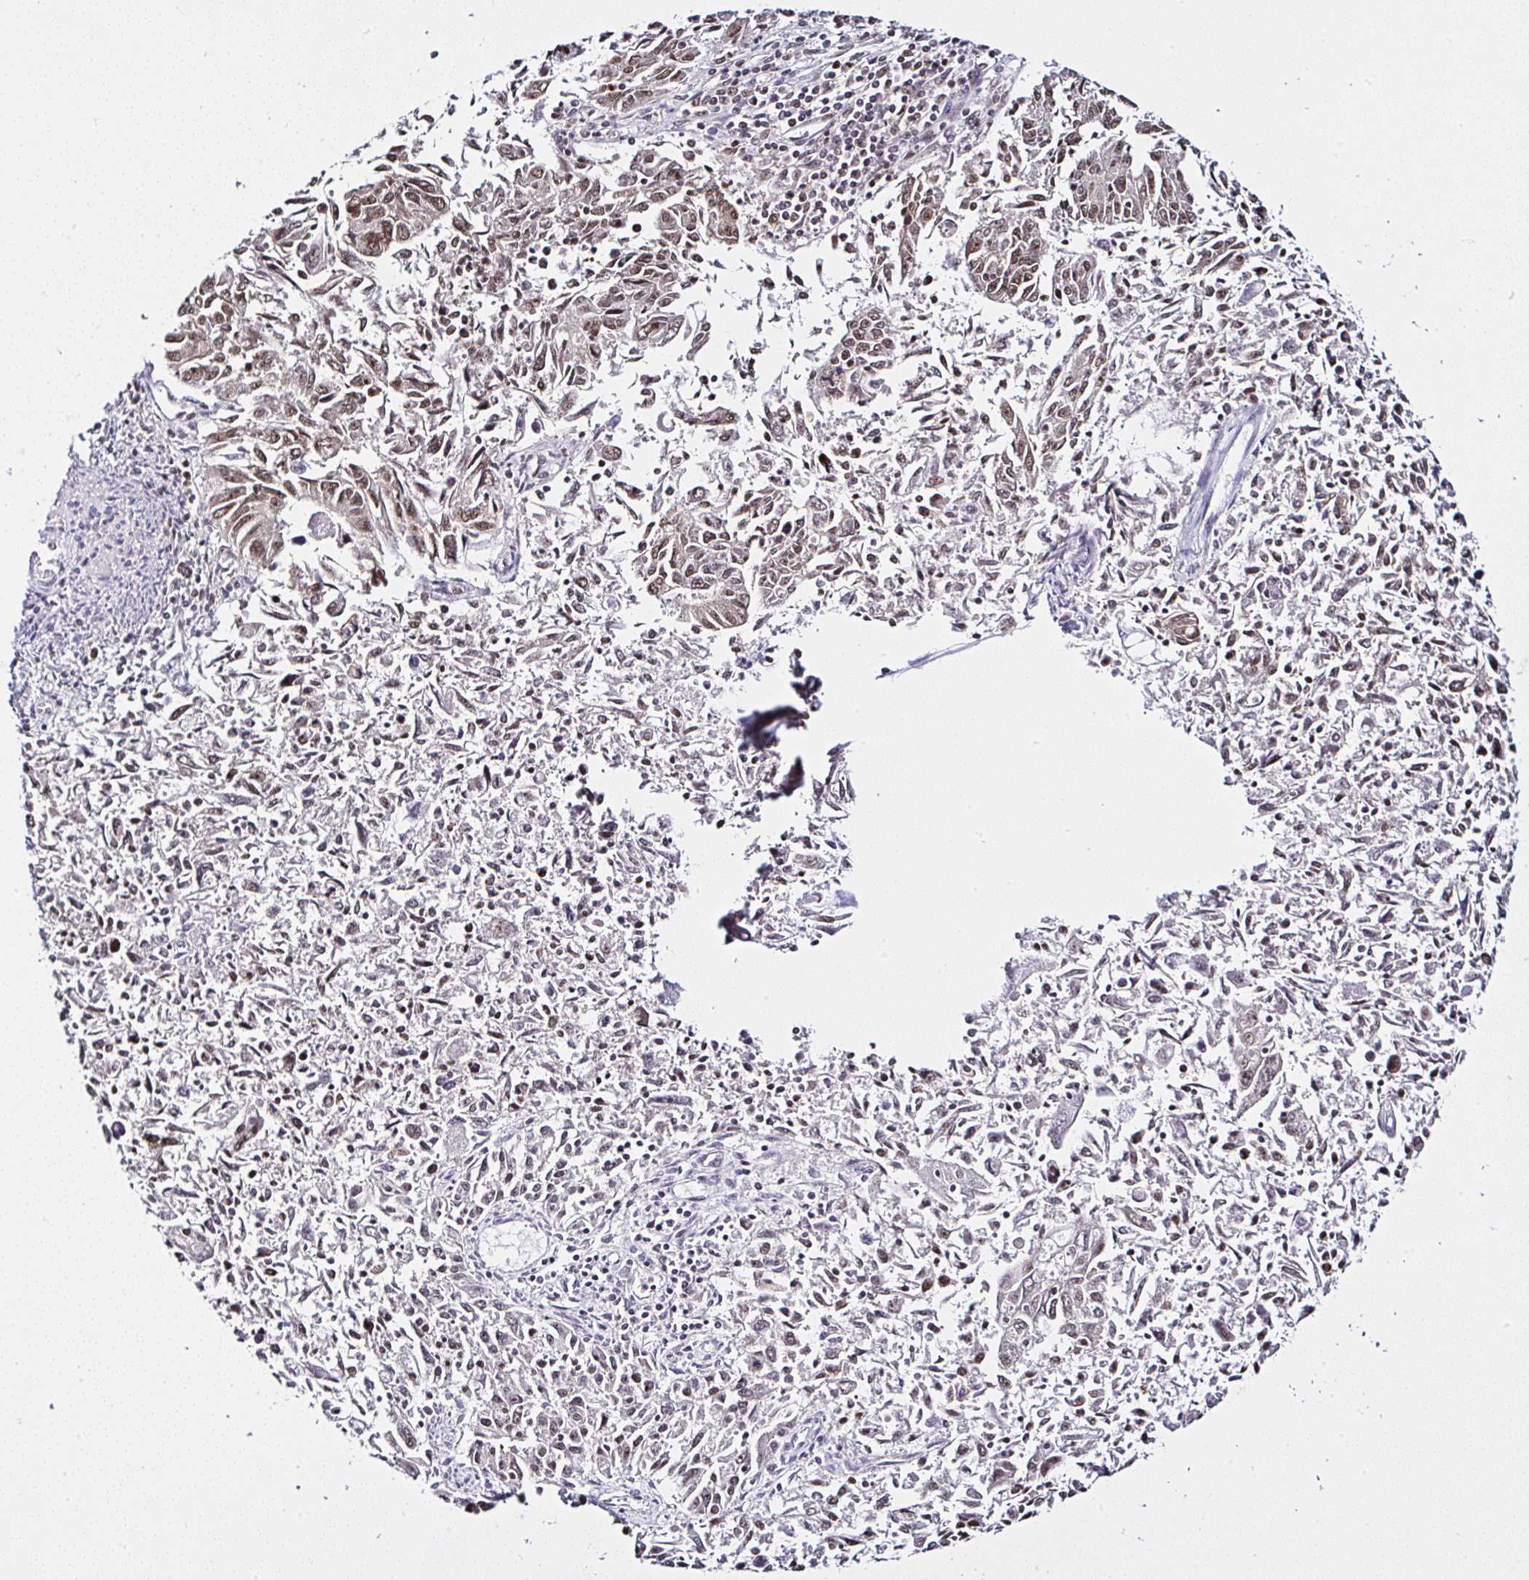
{"staining": {"intensity": "moderate", "quantity": ">75%", "location": "nuclear"}, "tissue": "endometrial cancer", "cell_type": "Tumor cells", "image_type": "cancer", "snomed": [{"axis": "morphology", "description": "Adenocarcinoma, NOS"}, {"axis": "topography", "description": "Endometrium"}], "caption": "Moderate nuclear staining for a protein is identified in about >75% of tumor cells of adenocarcinoma (endometrial) using IHC.", "gene": "PTPN2", "patient": {"sex": "female", "age": 42}}